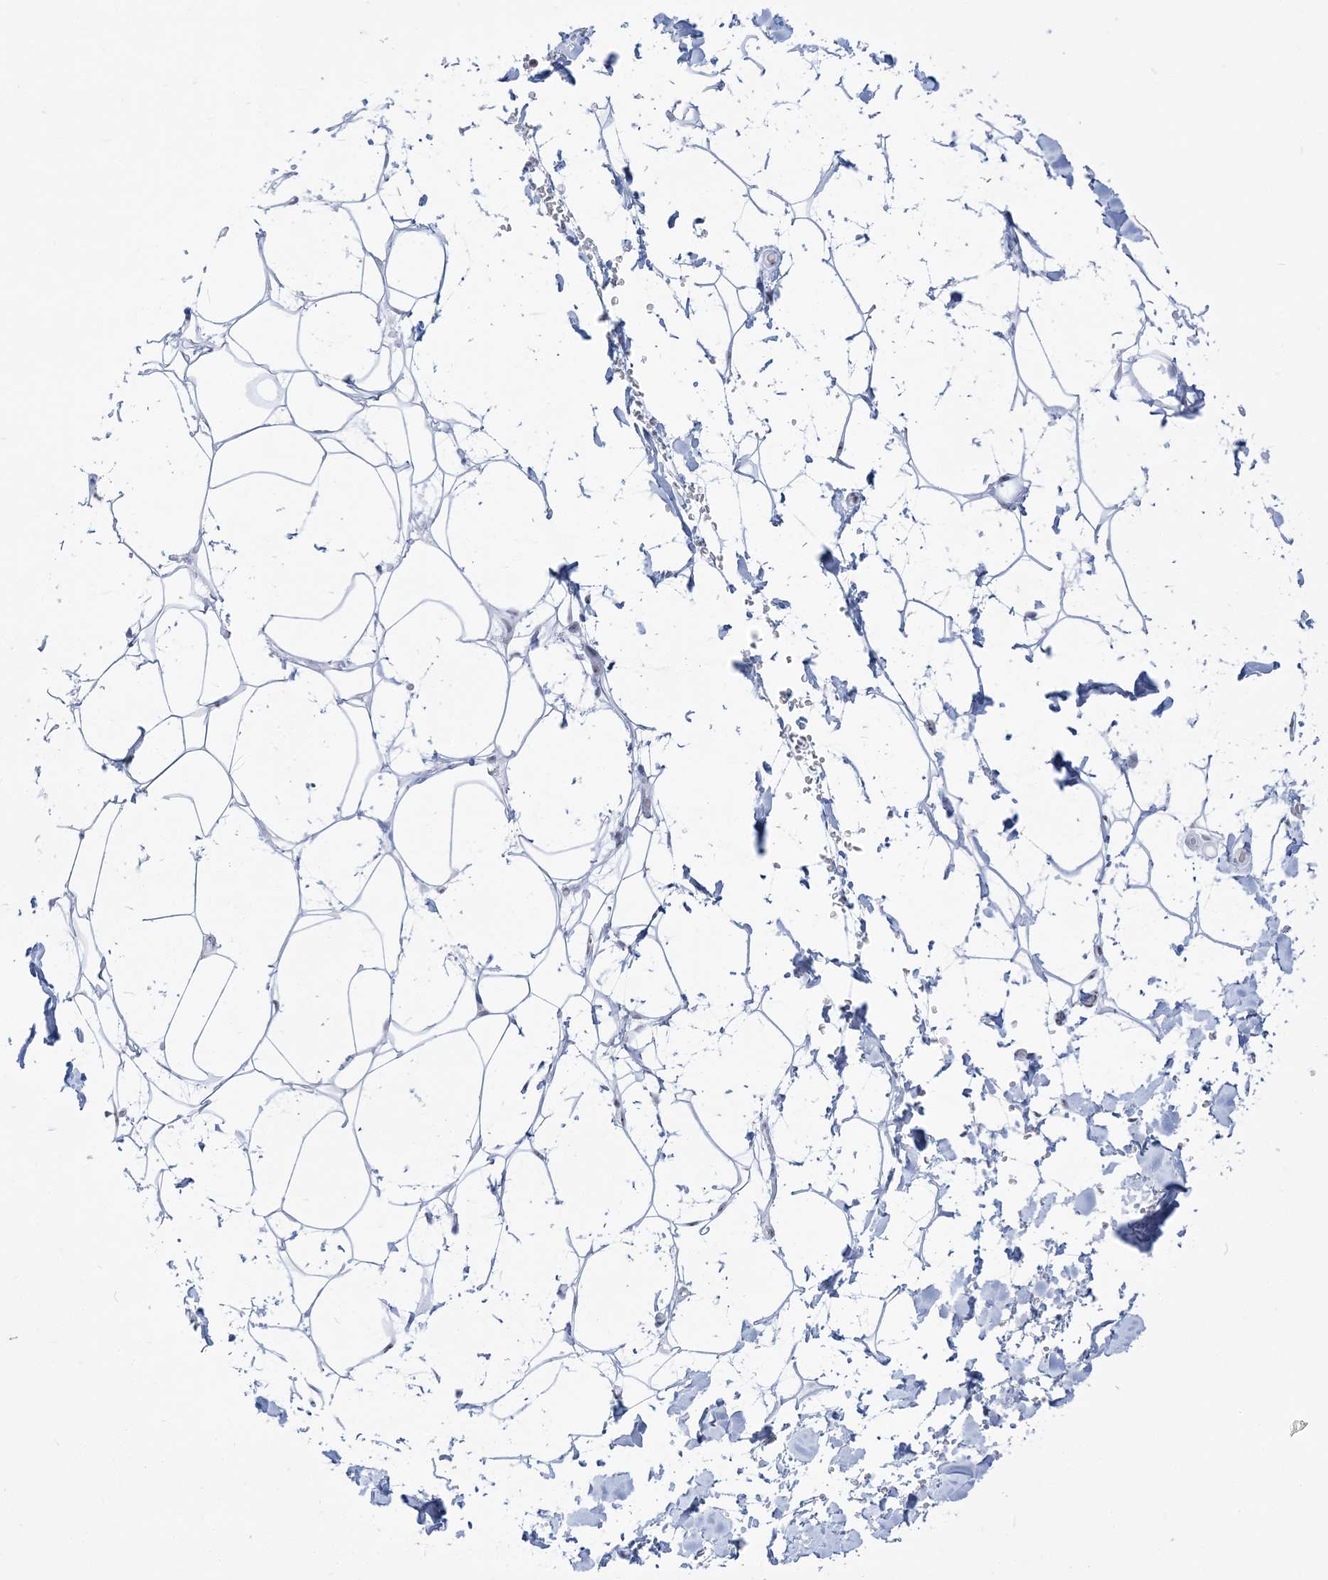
{"staining": {"intensity": "negative", "quantity": "none", "location": "none"}, "tissue": "adipose tissue", "cell_type": "Adipocytes", "image_type": "normal", "snomed": [{"axis": "morphology", "description": "Normal tissue, NOS"}, {"axis": "topography", "description": "Breast"}], "caption": "An immunohistochemistry (IHC) image of normal adipose tissue is shown. There is no staining in adipocytes of adipose tissue.", "gene": "DDX21", "patient": {"sex": "female", "age": 26}}